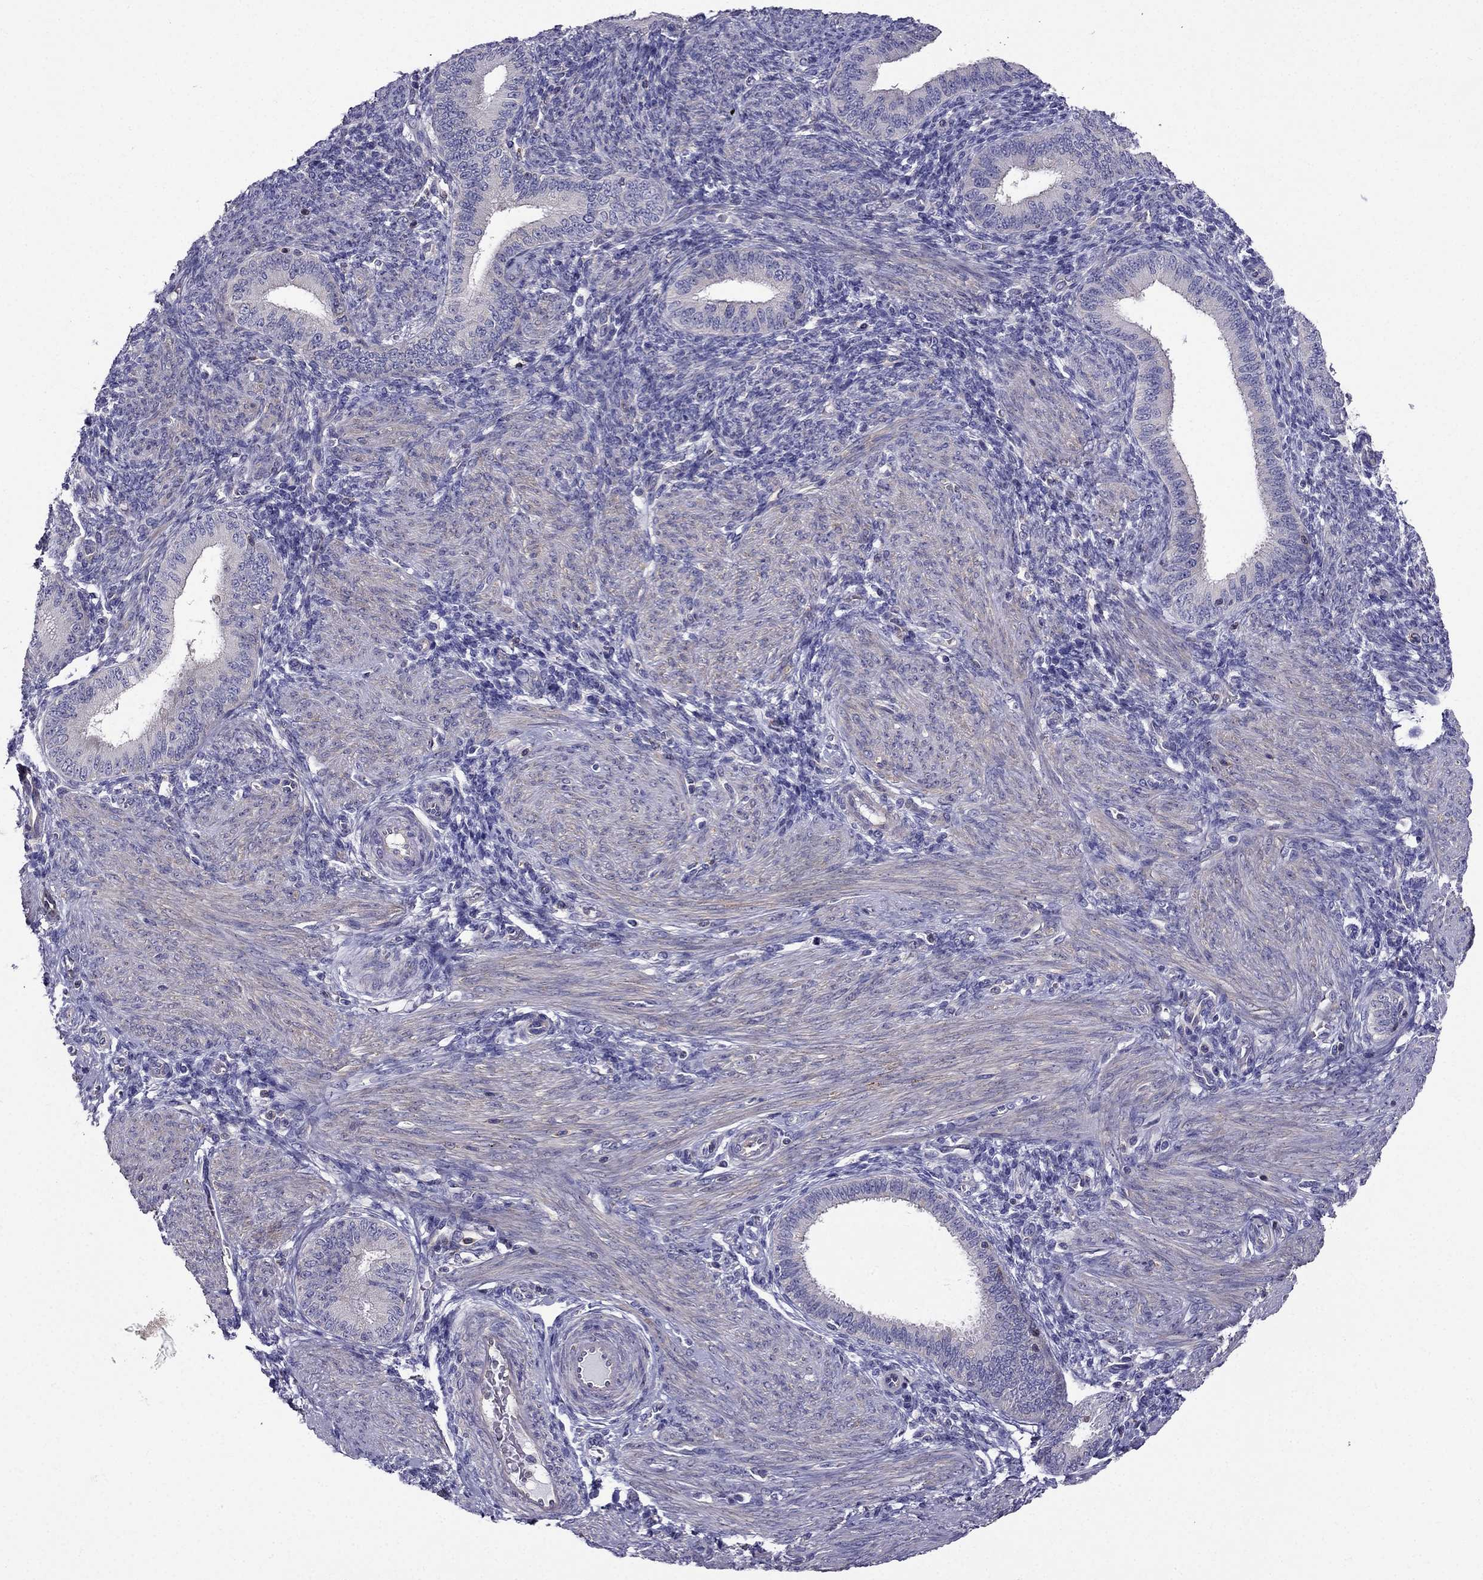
{"staining": {"intensity": "negative", "quantity": "none", "location": "none"}, "tissue": "endometrium", "cell_type": "Cells in endometrial stroma", "image_type": "normal", "snomed": [{"axis": "morphology", "description": "Normal tissue, NOS"}, {"axis": "topography", "description": "Endometrium"}], "caption": "Endometrium stained for a protein using IHC reveals no expression cells in endometrial stroma.", "gene": "AAK1", "patient": {"sex": "female", "age": 39}}